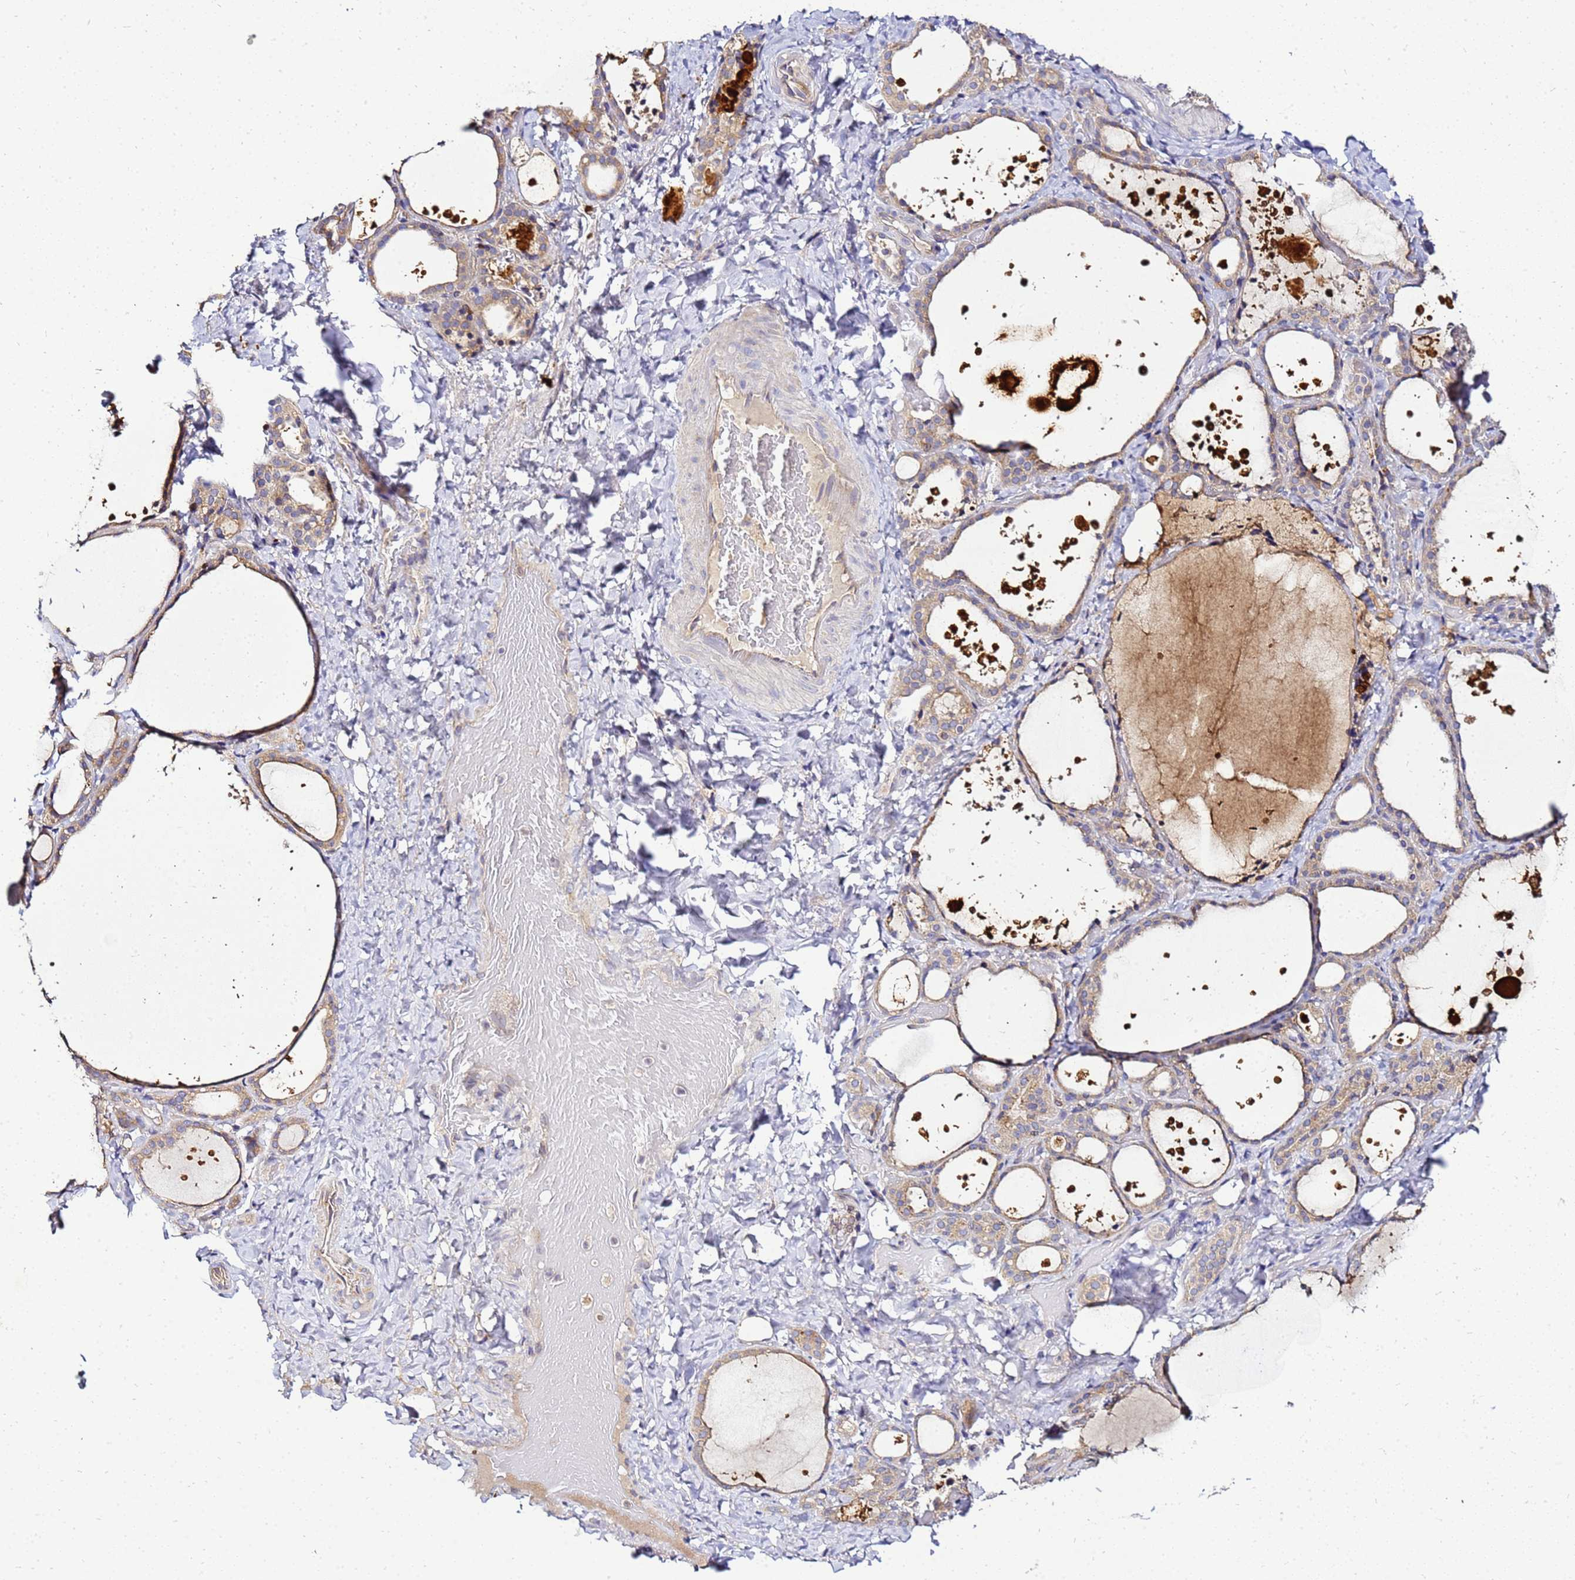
{"staining": {"intensity": "weak", "quantity": "25%-75%", "location": "cytoplasmic/membranous"}, "tissue": "thyroid gland", "cell_type": "Glandular cells", "image_type": "normal", "snomed": [{"axis": "morphology", "description": "Normal tissue, NOS"}, {"axis": "topography", "description": "Thyroid gland"}], "caption": "The image demonstrates staining of benign thyroid gland, revealing weak cytoplasmic/membranous protein positivity (brown color) within glandular cells. (IHC, brightfield microscopy, high magnification).", "gene": "ADPGK", "patient": {"sex": "female", "age": 44}}